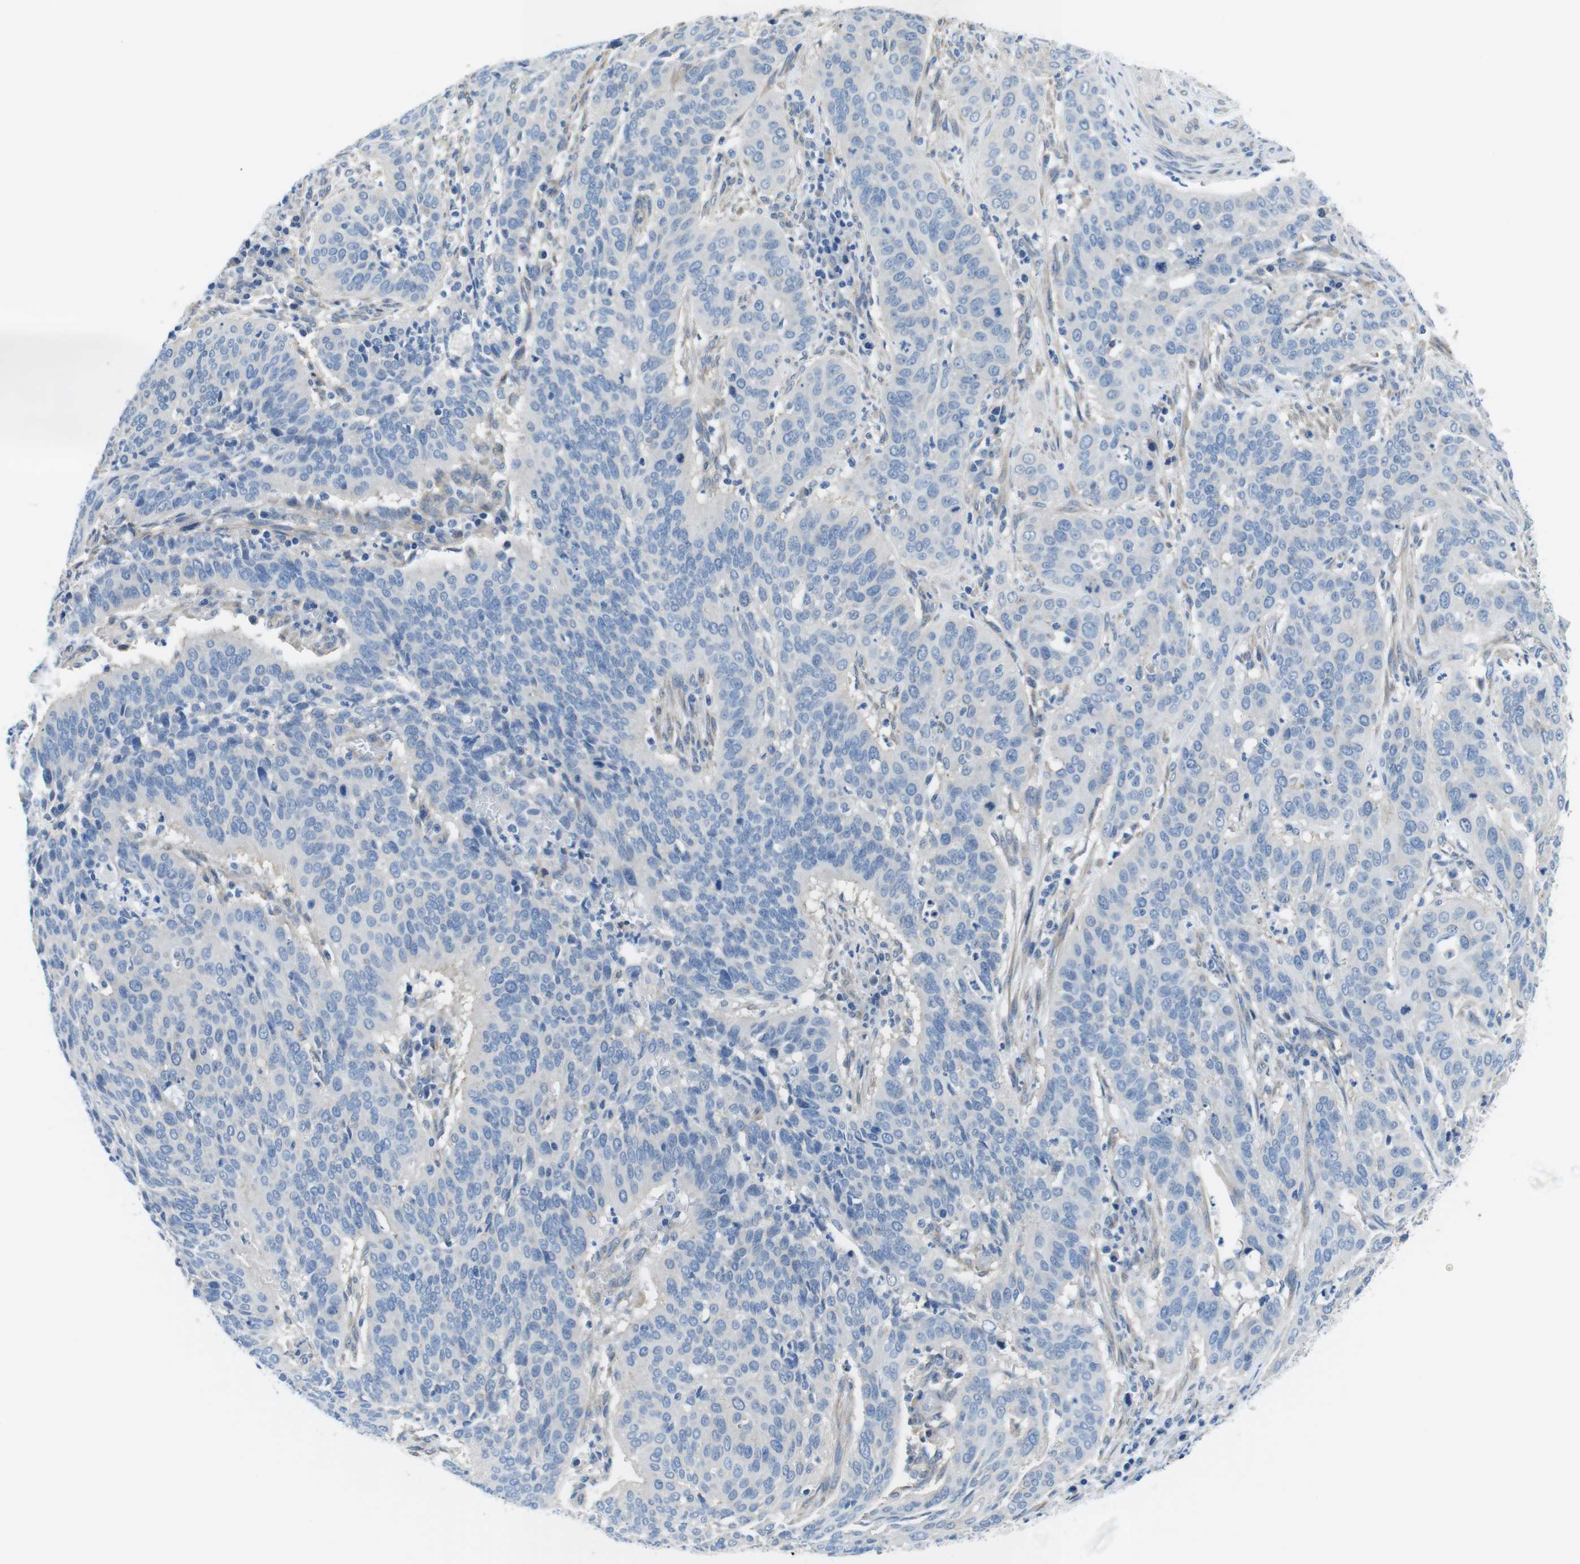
{"staining": {"intensity": "negative", "quantity": "none", "location": "none"}, "tissue": "cervical cancer", "cell_type": "Tumor cells", "image_type": "cancer", "snomed": [{"axis": "morphology", "description": "Normal tissue, NOS"}, {"axis": "morphology", "description": "Squamous cell carcinoma, NOS"}, {"axis": "topography", "description": "Cervix"}], "caption": "High power microscopy image of an IHC image of squamous cell carcinoma (cervical), revealing no significant expression in tumor cells.", "gene": "CDH8", "patient": {"sex": "female", "age": 39}}